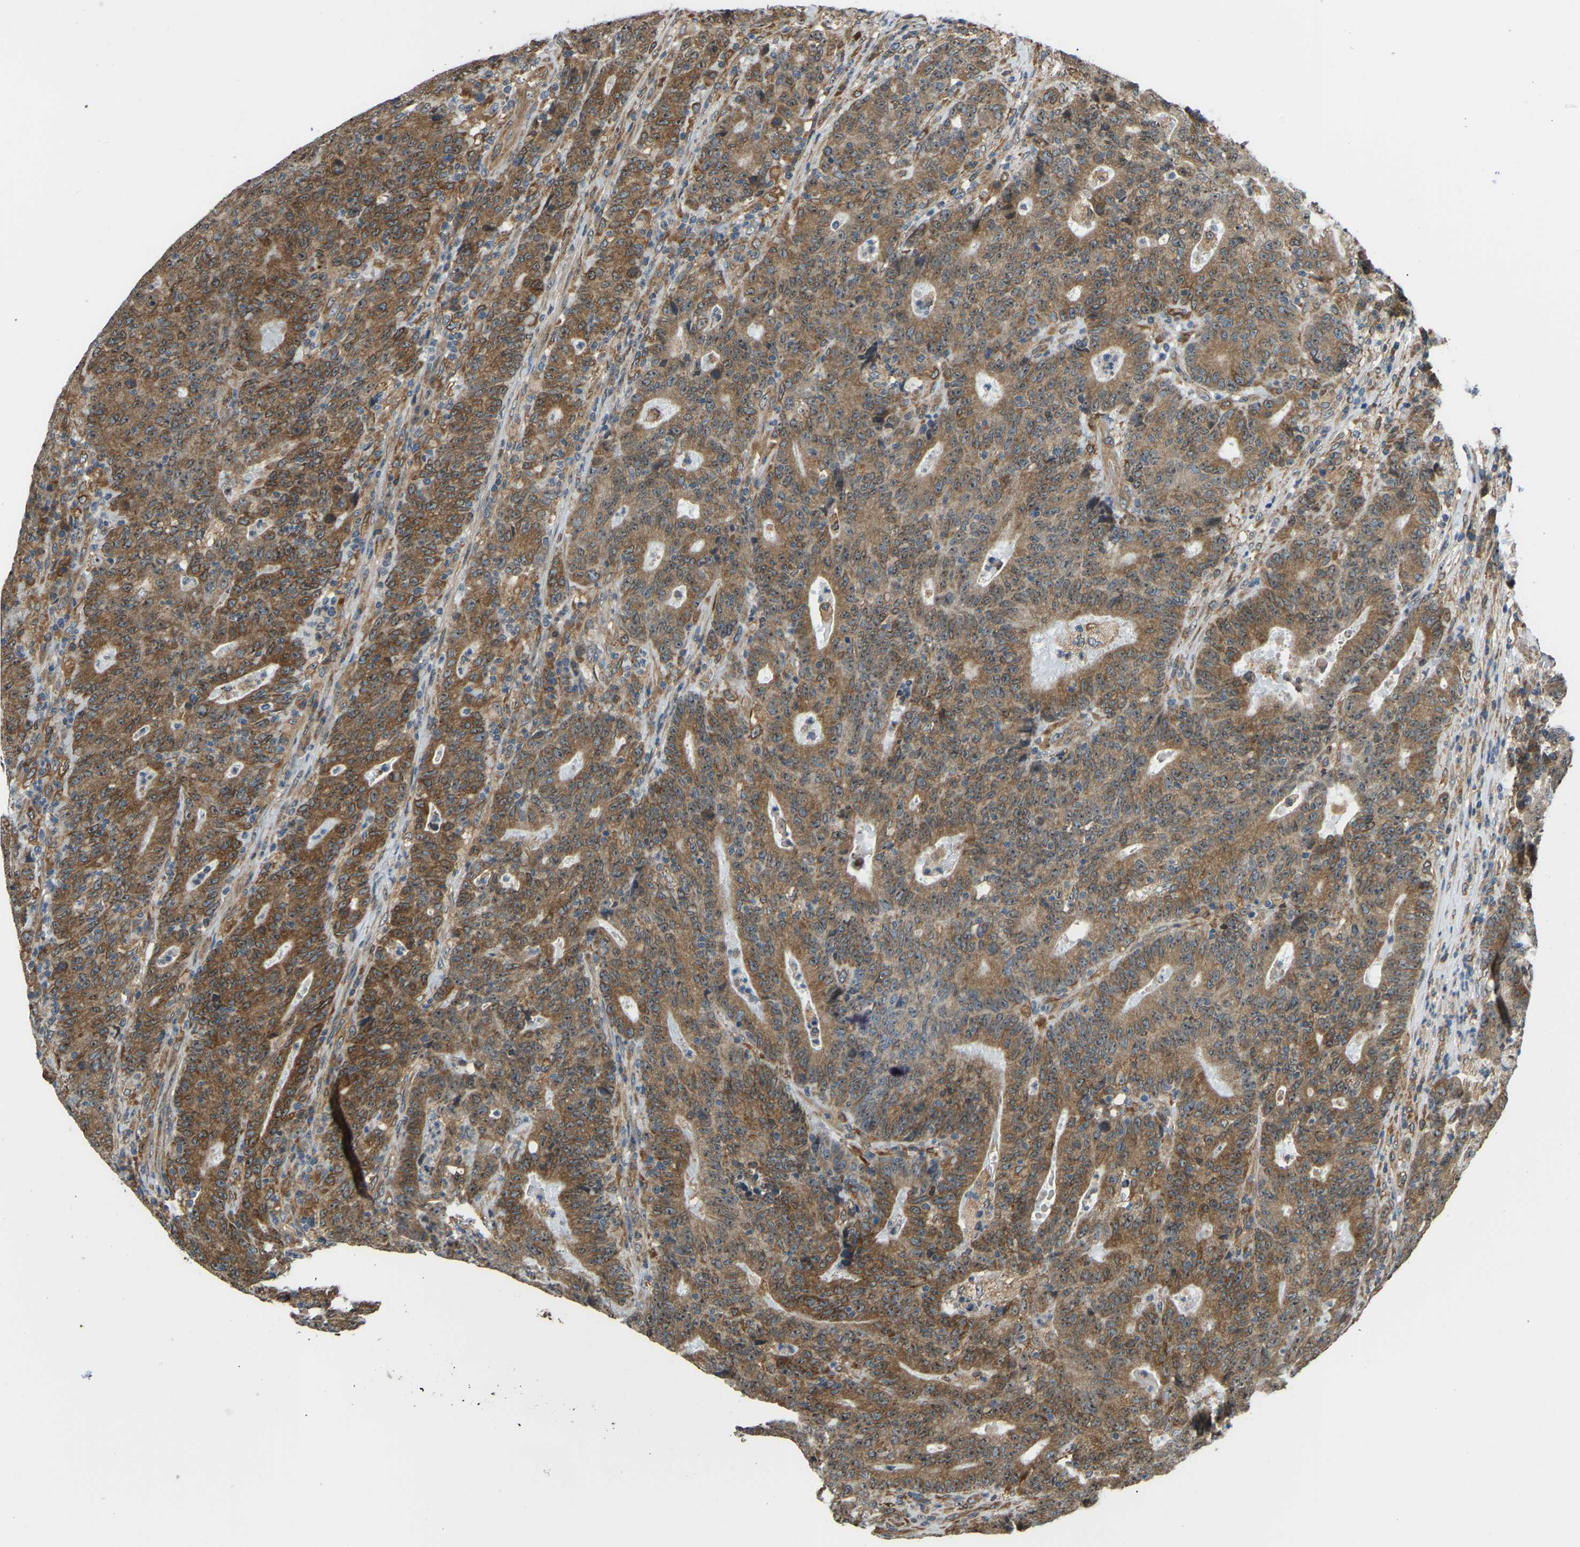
{"staining": {"intensity": "strong", "quantity": ">75%", "location": "cytoplasmic/membranous,nuclear"}, "tissue": "colorectal cancer", "cell_type": "Tumor cells", "image_type": "cancer", "snomed": [{"axis": "morphology", "description": "Adenocarcinoma, NOS"}, {"axis": "topography", "description": "Colon"}], "caption": "Immunohistochemistry of human colorectal cancer (adenocarcinoma) displays high levels of strong cytoplasmic/membranous and nuclear staining in approximately >75% of tumor cells.", "gene": "OS9", "patient": {"sex": "female", "age": 75}}